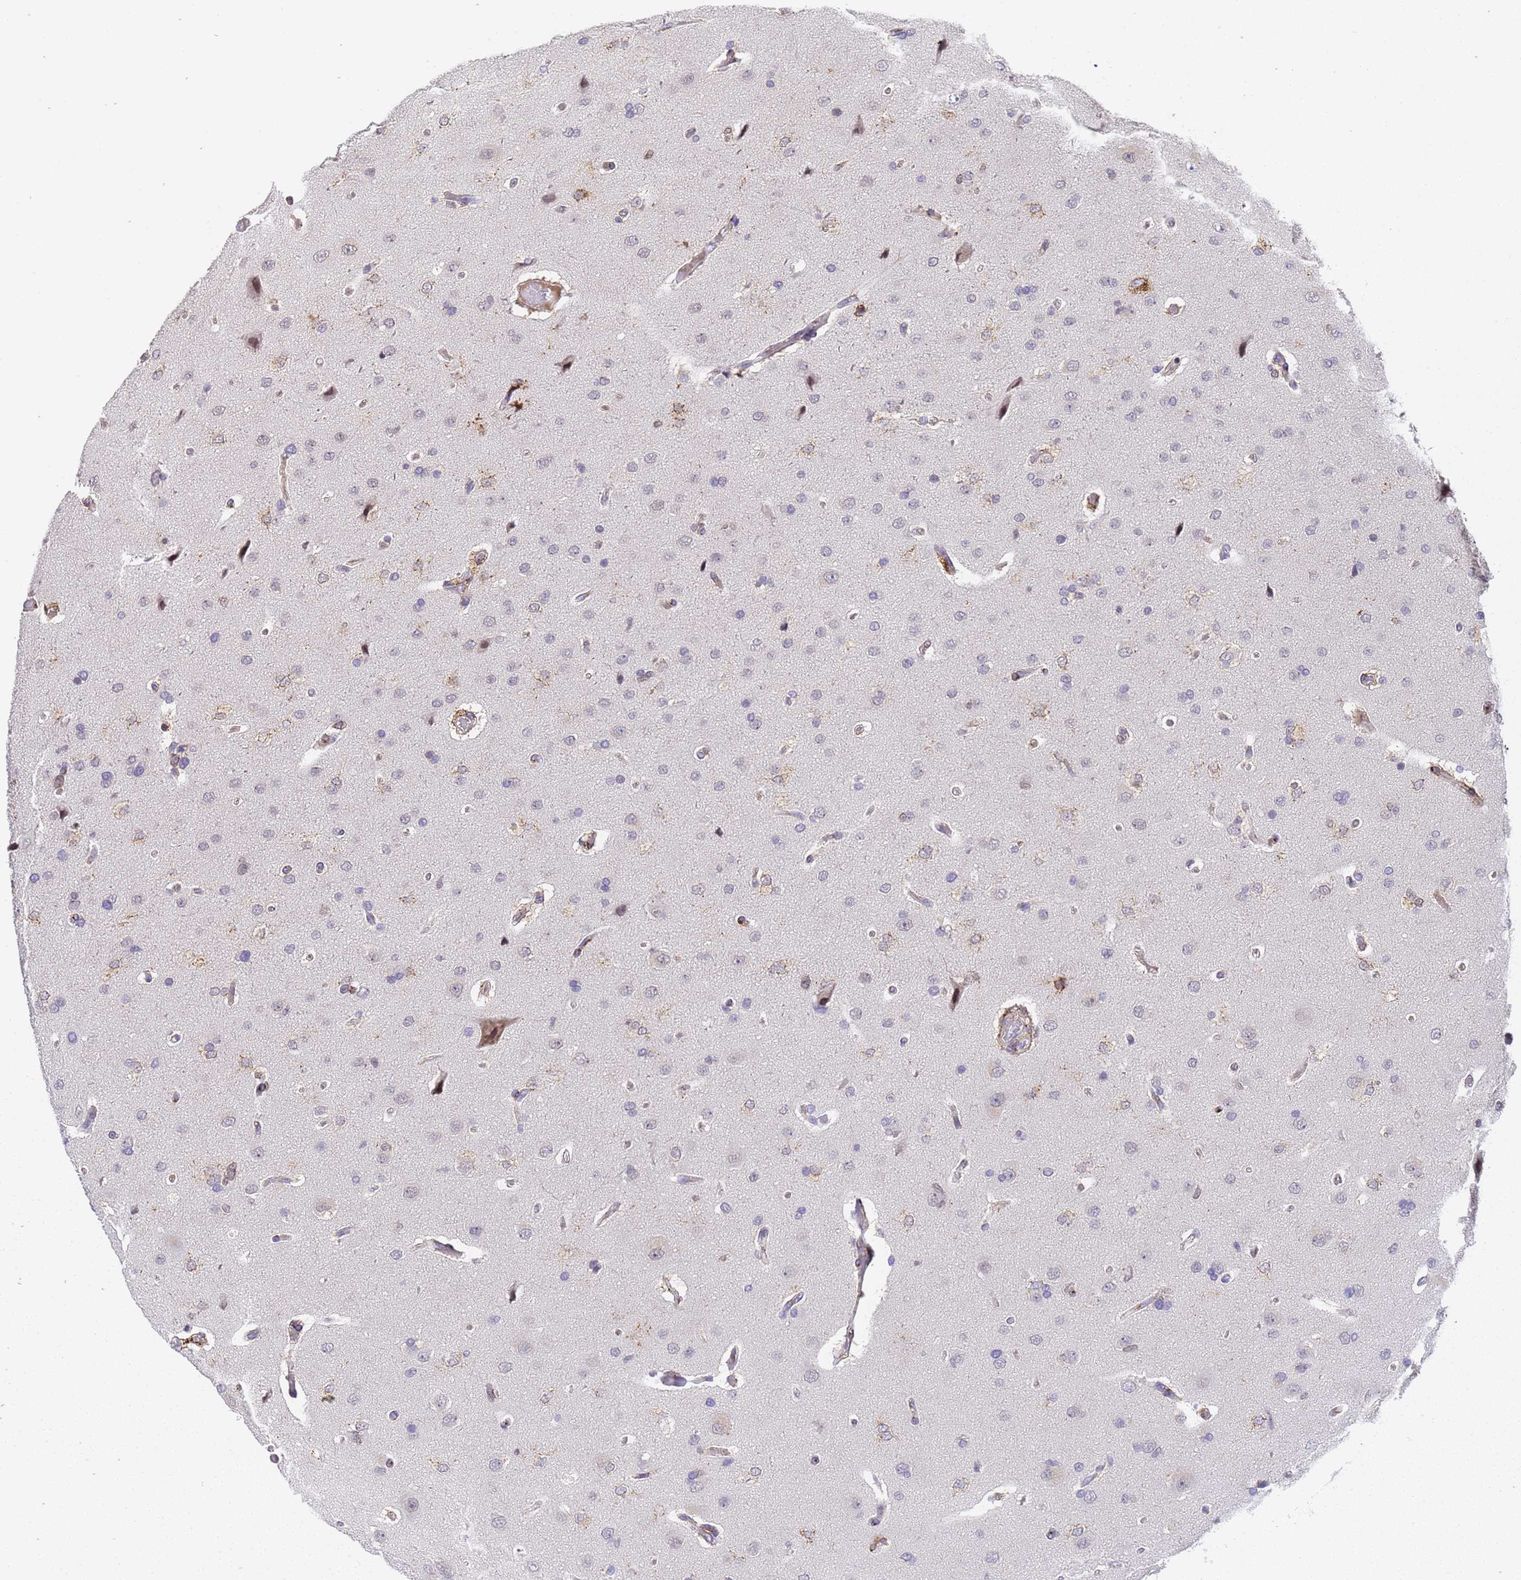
{"staining": {"intensity": "weak", "quantity": "<25%", "location": "cytoplasmic/membranous"}, "tissue": "glioma", "cell_type": "Tumor cells", "image_type": "cancer", "snomed": [{"axis": "morphology", "description": "Glioma, malignant, High grade"}, {"axis": "topography", "description": "Brain"}], "caption": "High magnification brightfield microscopy of malignant glioma (high-grade) stained with DAB (brown) and counterstained with hematoxylin (blue): tumor cells show no significant positivity. The staining was performed using DAB (3,3'-diaminobenzidine) to visualize the protein expression in brown, while the nuclei were stained in blue with hematoxylin (Magnification: 20x).", "gene": "IGFBP7", "patient": {"sex": "male", "age": 77}}